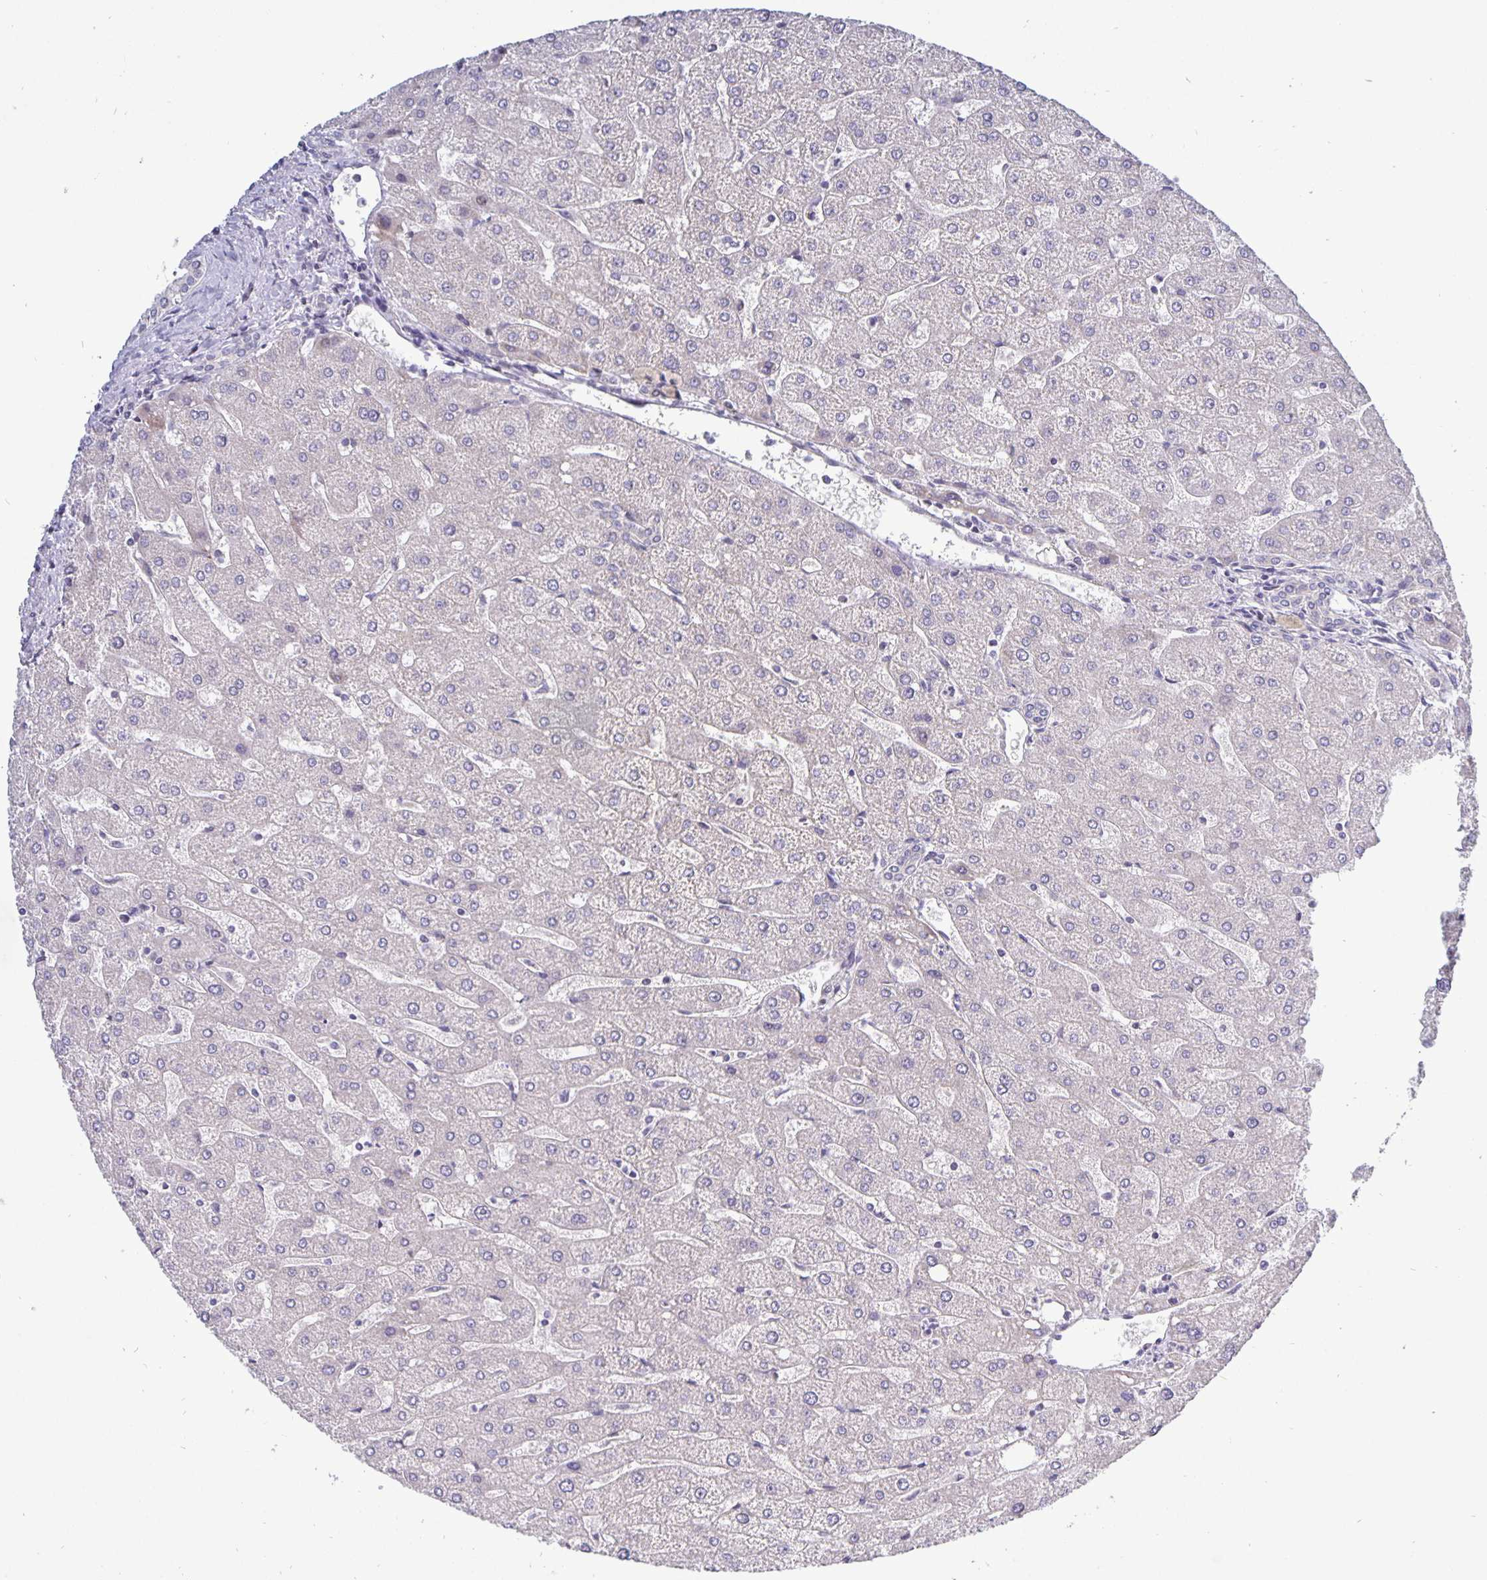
{"staining": {"intensity": "negative", "quantity": "none", "location": "none"}, "tissue": "liver", "cell_type": "Cholangiocytes", "image_type": "normal", "snomed": [{"axis": "morphology", "description": "Normal tissue, NOS"}, {"axis": "topography", "description": "Liver"}], "caption": "Benign liver was stained to show a protein in brown. There is no significant positivity in cholangiocytes. The staining is performed using DAB brown chromogen with nuclei counter-stained in using hematoxylin.", "gene": "ERBB2", "patient": {"sex": "male", "age": 67}}